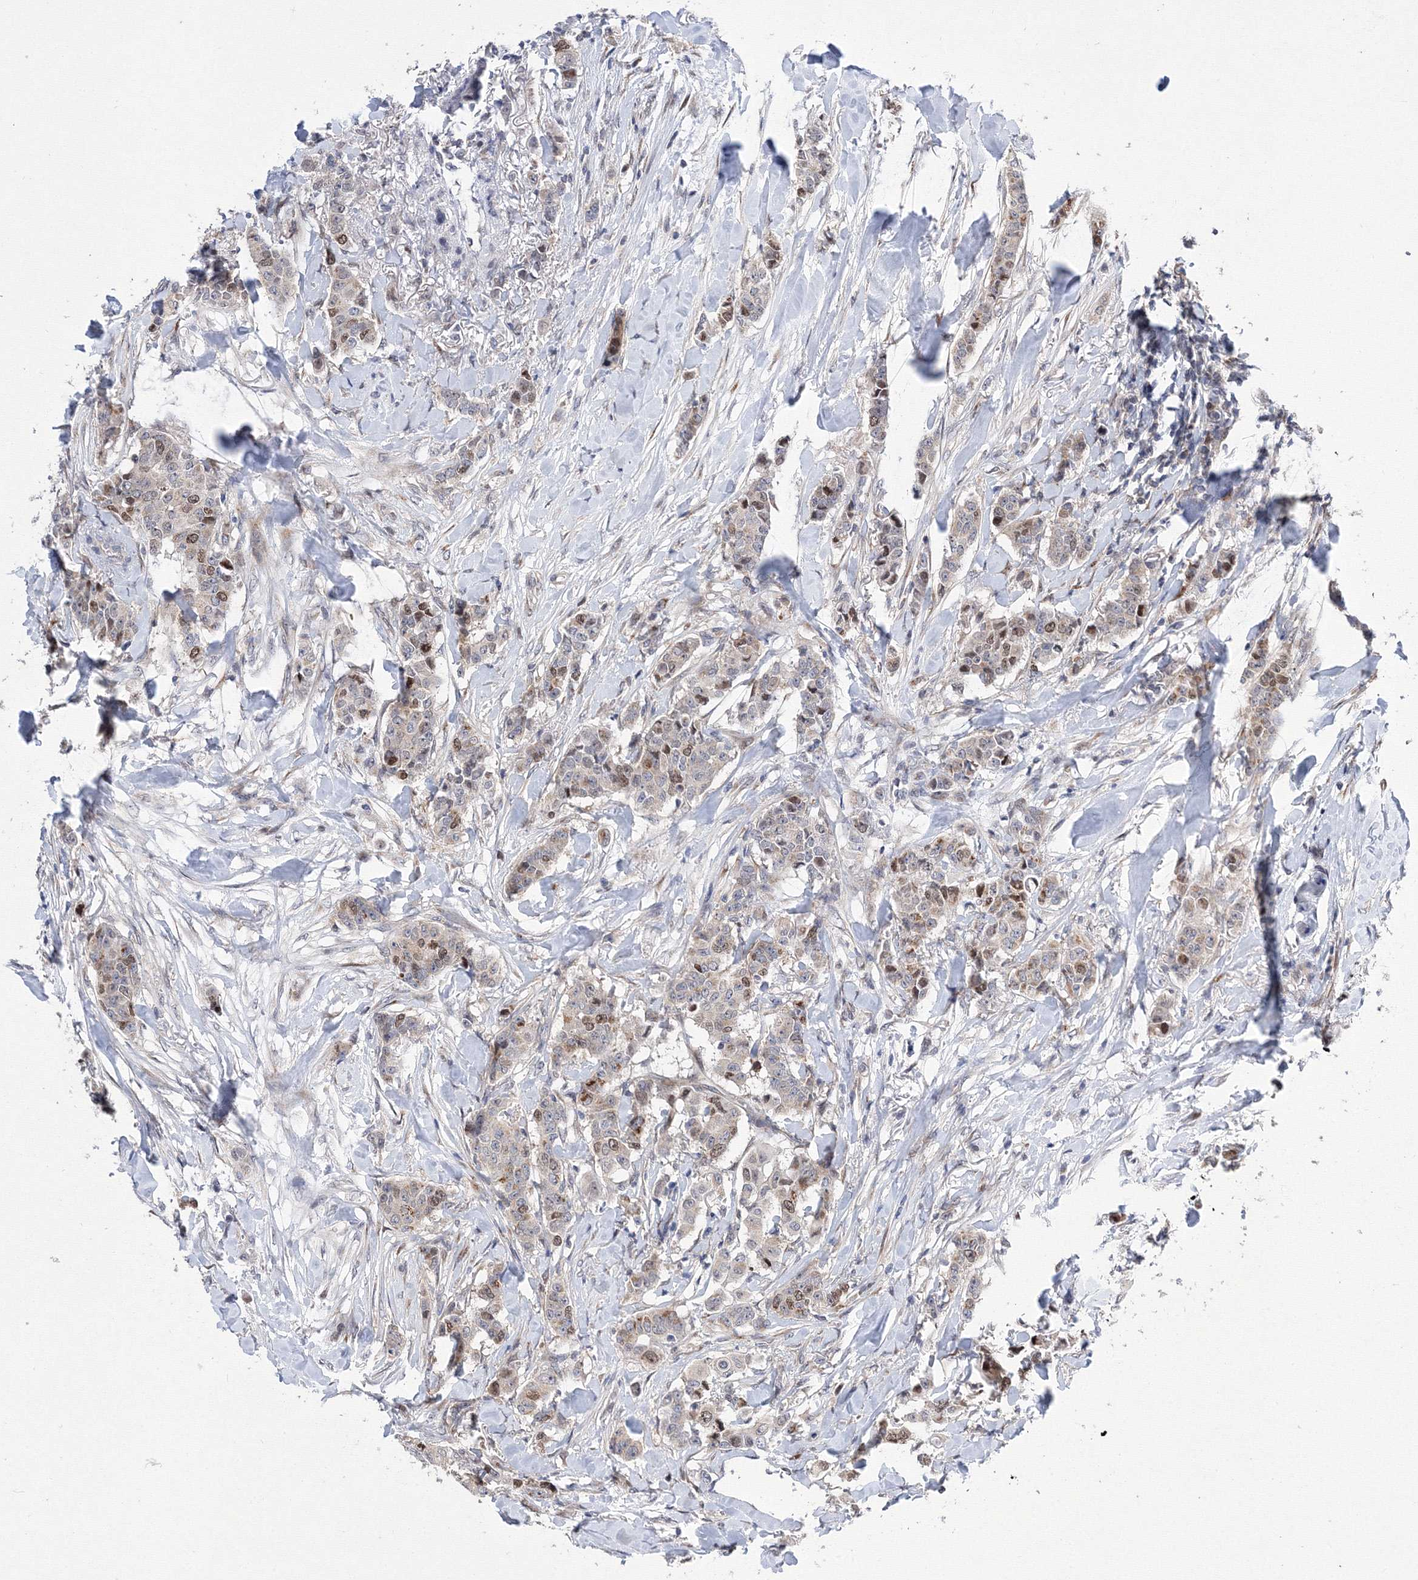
{"staining": {"intensity": "weak", "quantity": "25%-75%", "location": "nuclear"}, "tissue": "breast cancer", "cell_type": "Tumor cells", "image_type": "cancer", "snomed": [{"axis": "morphology", "description": "Duct carcinoma"}, {"axis": "topography", "description": "Breast"}], "caption": "Immunohistochemistry (IHC) of human breast cancer demonstrates low levels of weak nuclear staining in about 25%-75% of tumor cells. (brown staining indicates protein expression, while blue staining denotes nuclei).", "gene": "GPN1", "patient": {"sex": "female", "age": 40}}